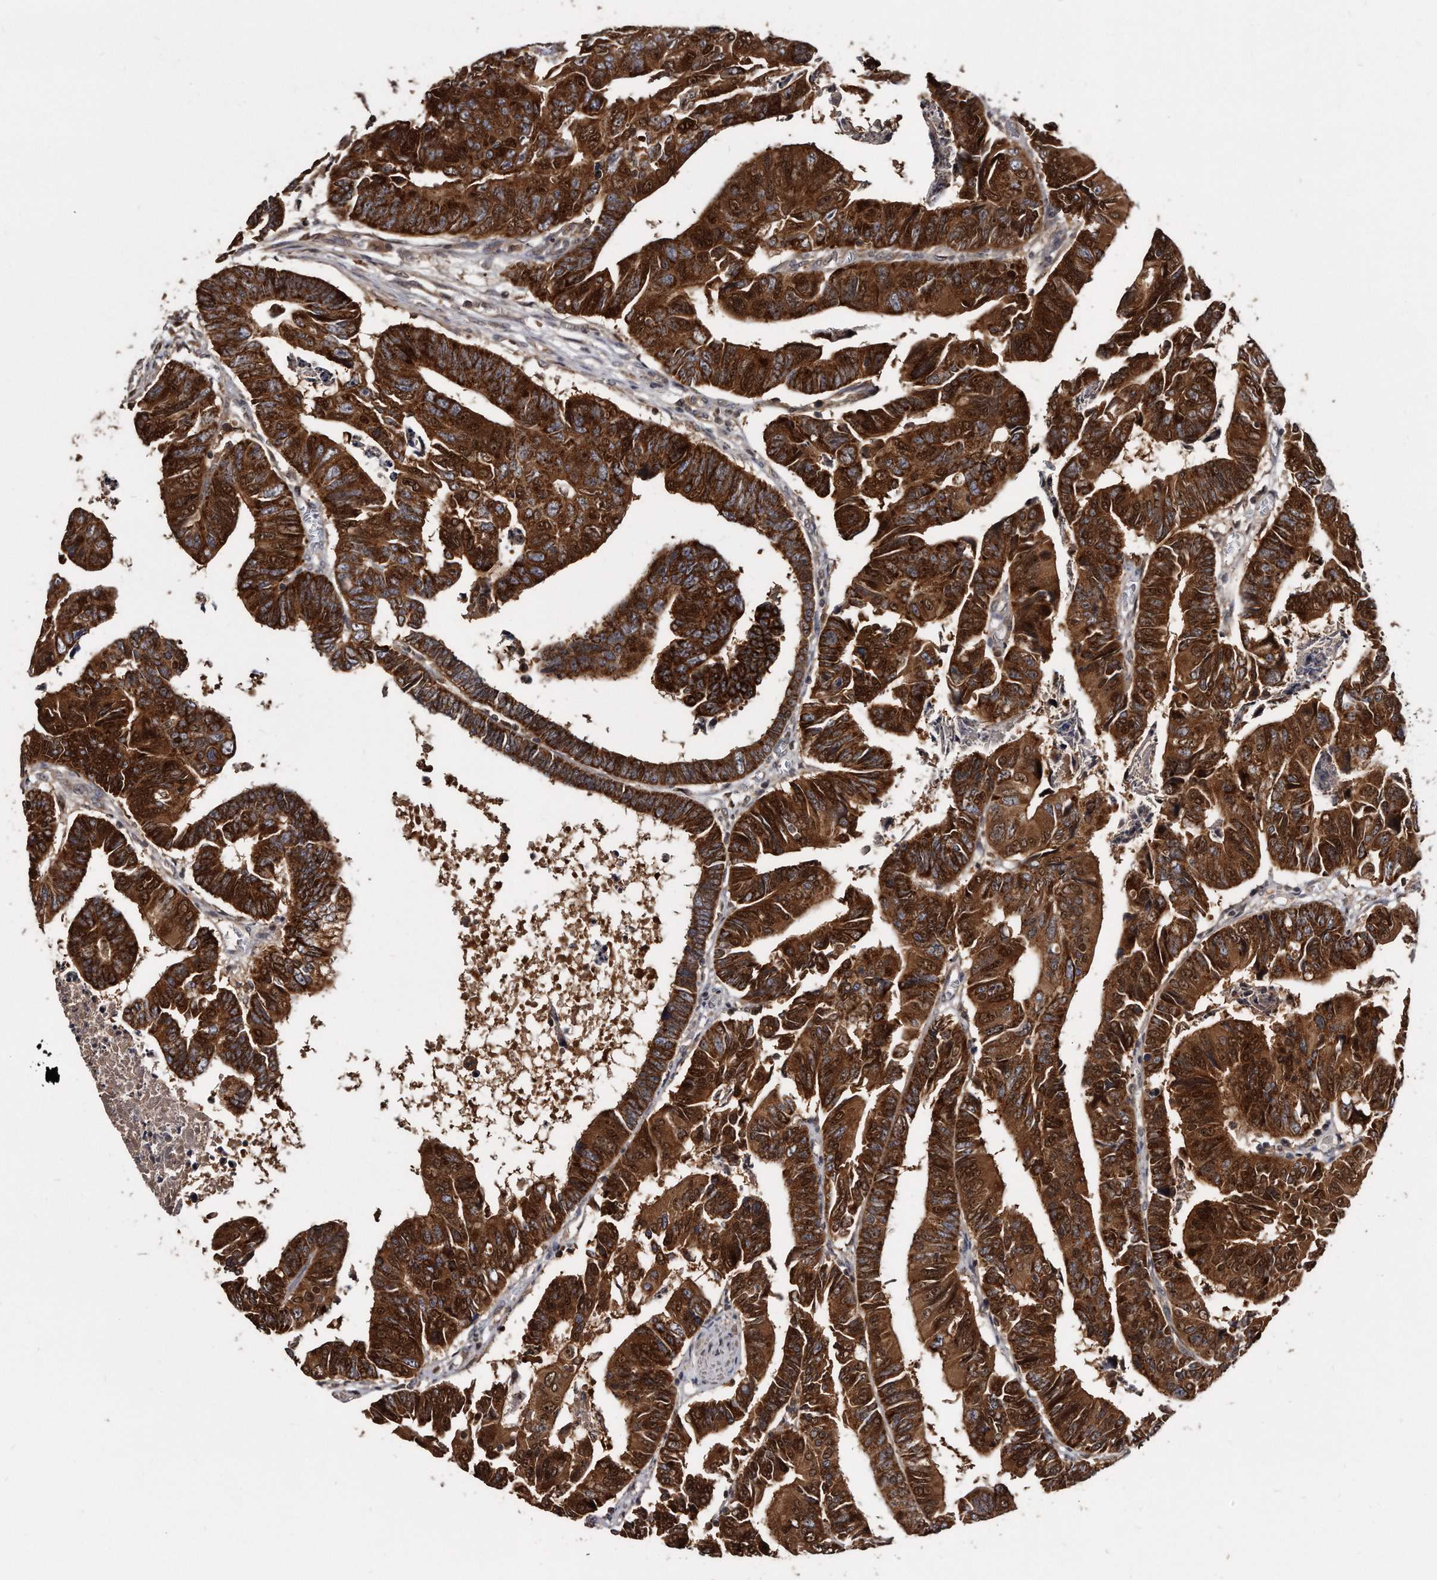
{"staining": {"intensity": "strong", "quantity": ">75%", "location": "cytoplasmic/membranous"}, "tissue": "colorectal cancer", "cell_type": "Tumor cells", "image_type": "cancer", "snomed": [{"axis": "morphology", "description": "Adenocarcinoma, NOS"}, {"axis": "topography", "description": "Rectum"}], "caption": "Colorectal cancer was stained to show a protein in brown. There is high levels of strong cytoplasmic/membranous expression in about >75% of tumor cells.", "gene": "FAM136A", "patient": {"sex": "female", "age": 65}}